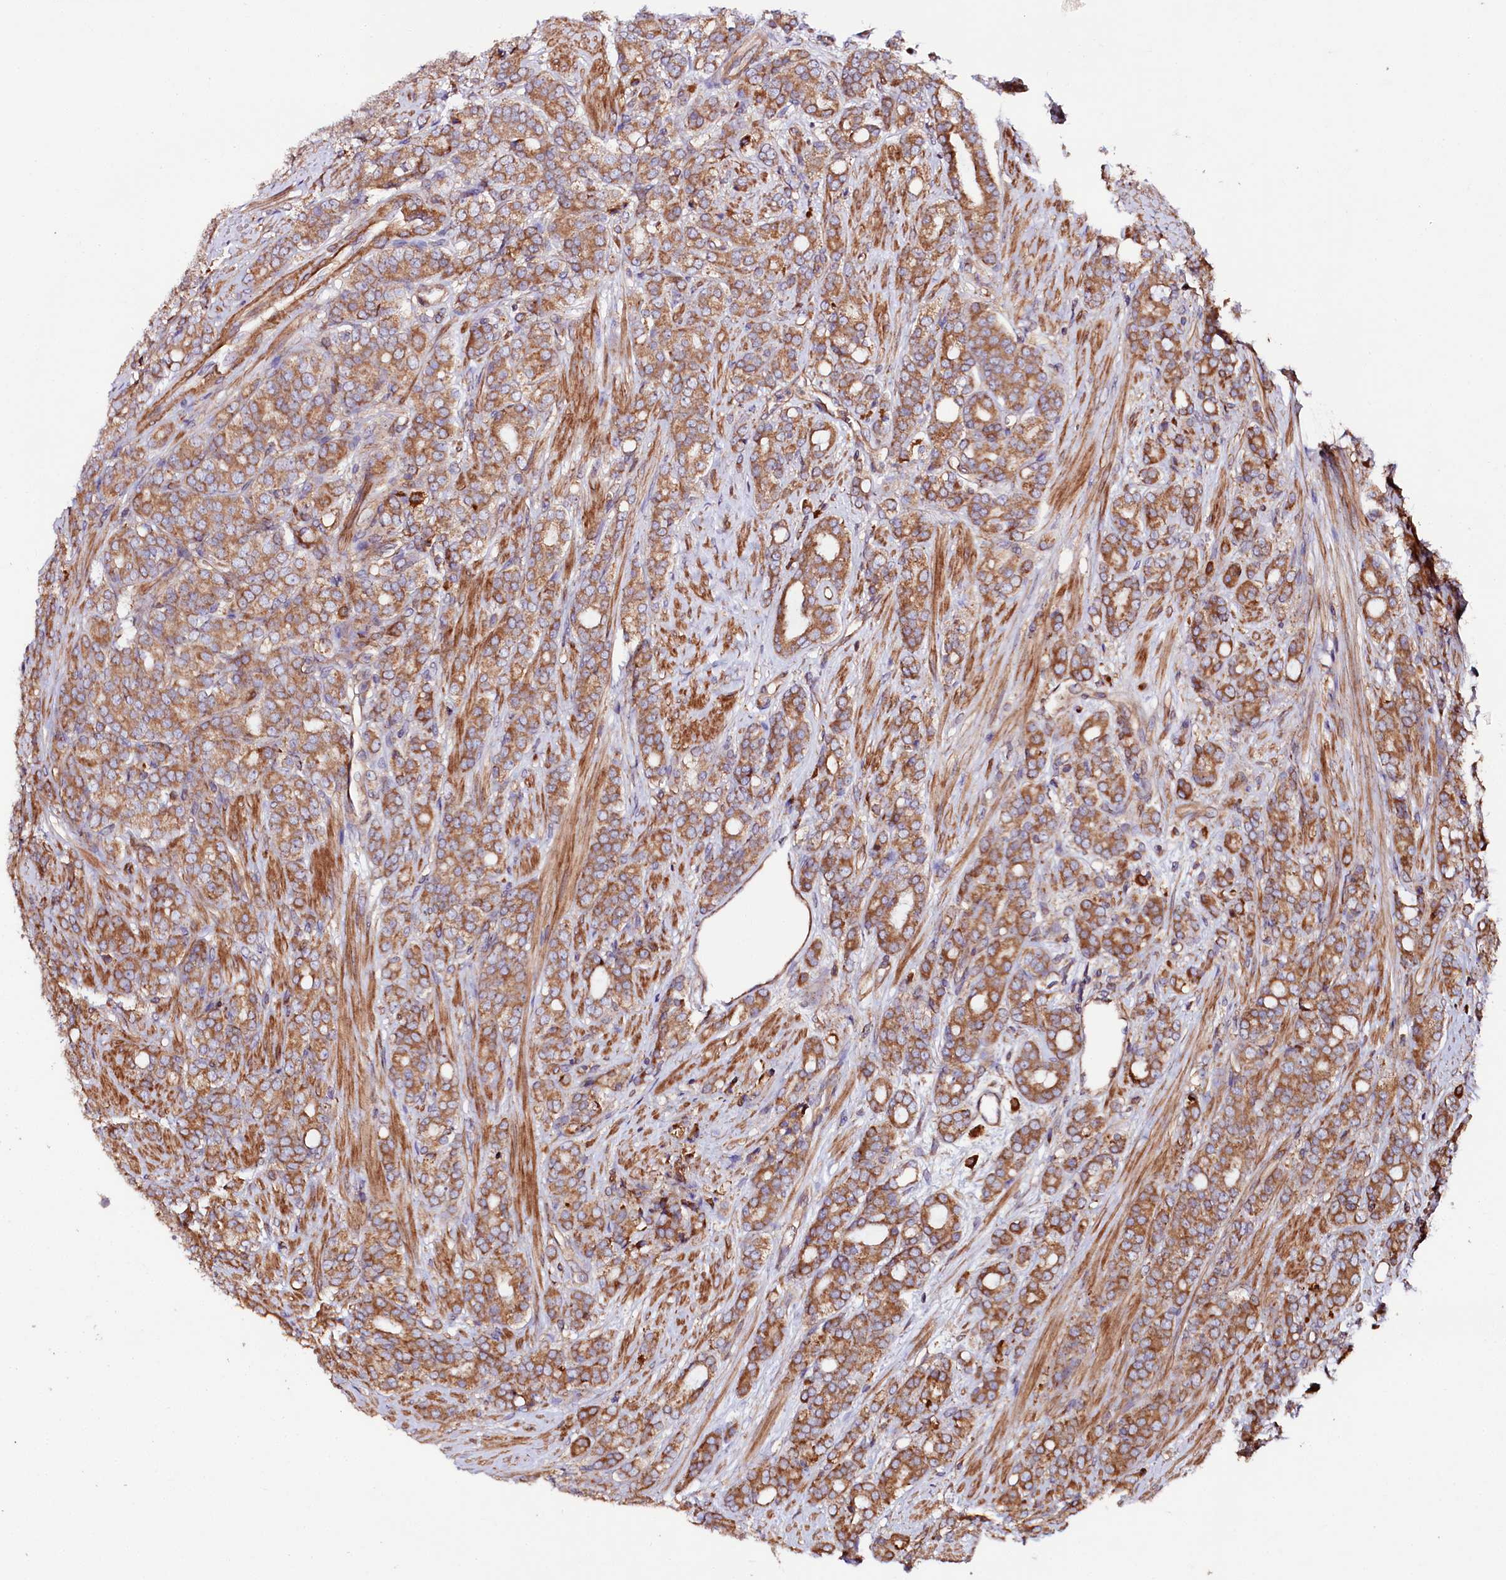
{"staining": {"intensity": "moderate", "quantity": ">75%", "location": "cytoplasmic/membranous"}, "tissue": "prostate cancer", "cell_type": "Tumor cells", "image_type": "cancer", "snomed": [{"axis": "morphology", "description": "Adenocarcinoma, High grade"}, {"axis": "topography", "description": "Prostate"}], "caption": "Moderate cytoplasmic/membranous protein expression is appreciated in about >75% of tumor cells in high-grade adenocarcinoma (prostate).", "gene": "CEP295", "patient": {"sex": "male", "age": 62}}